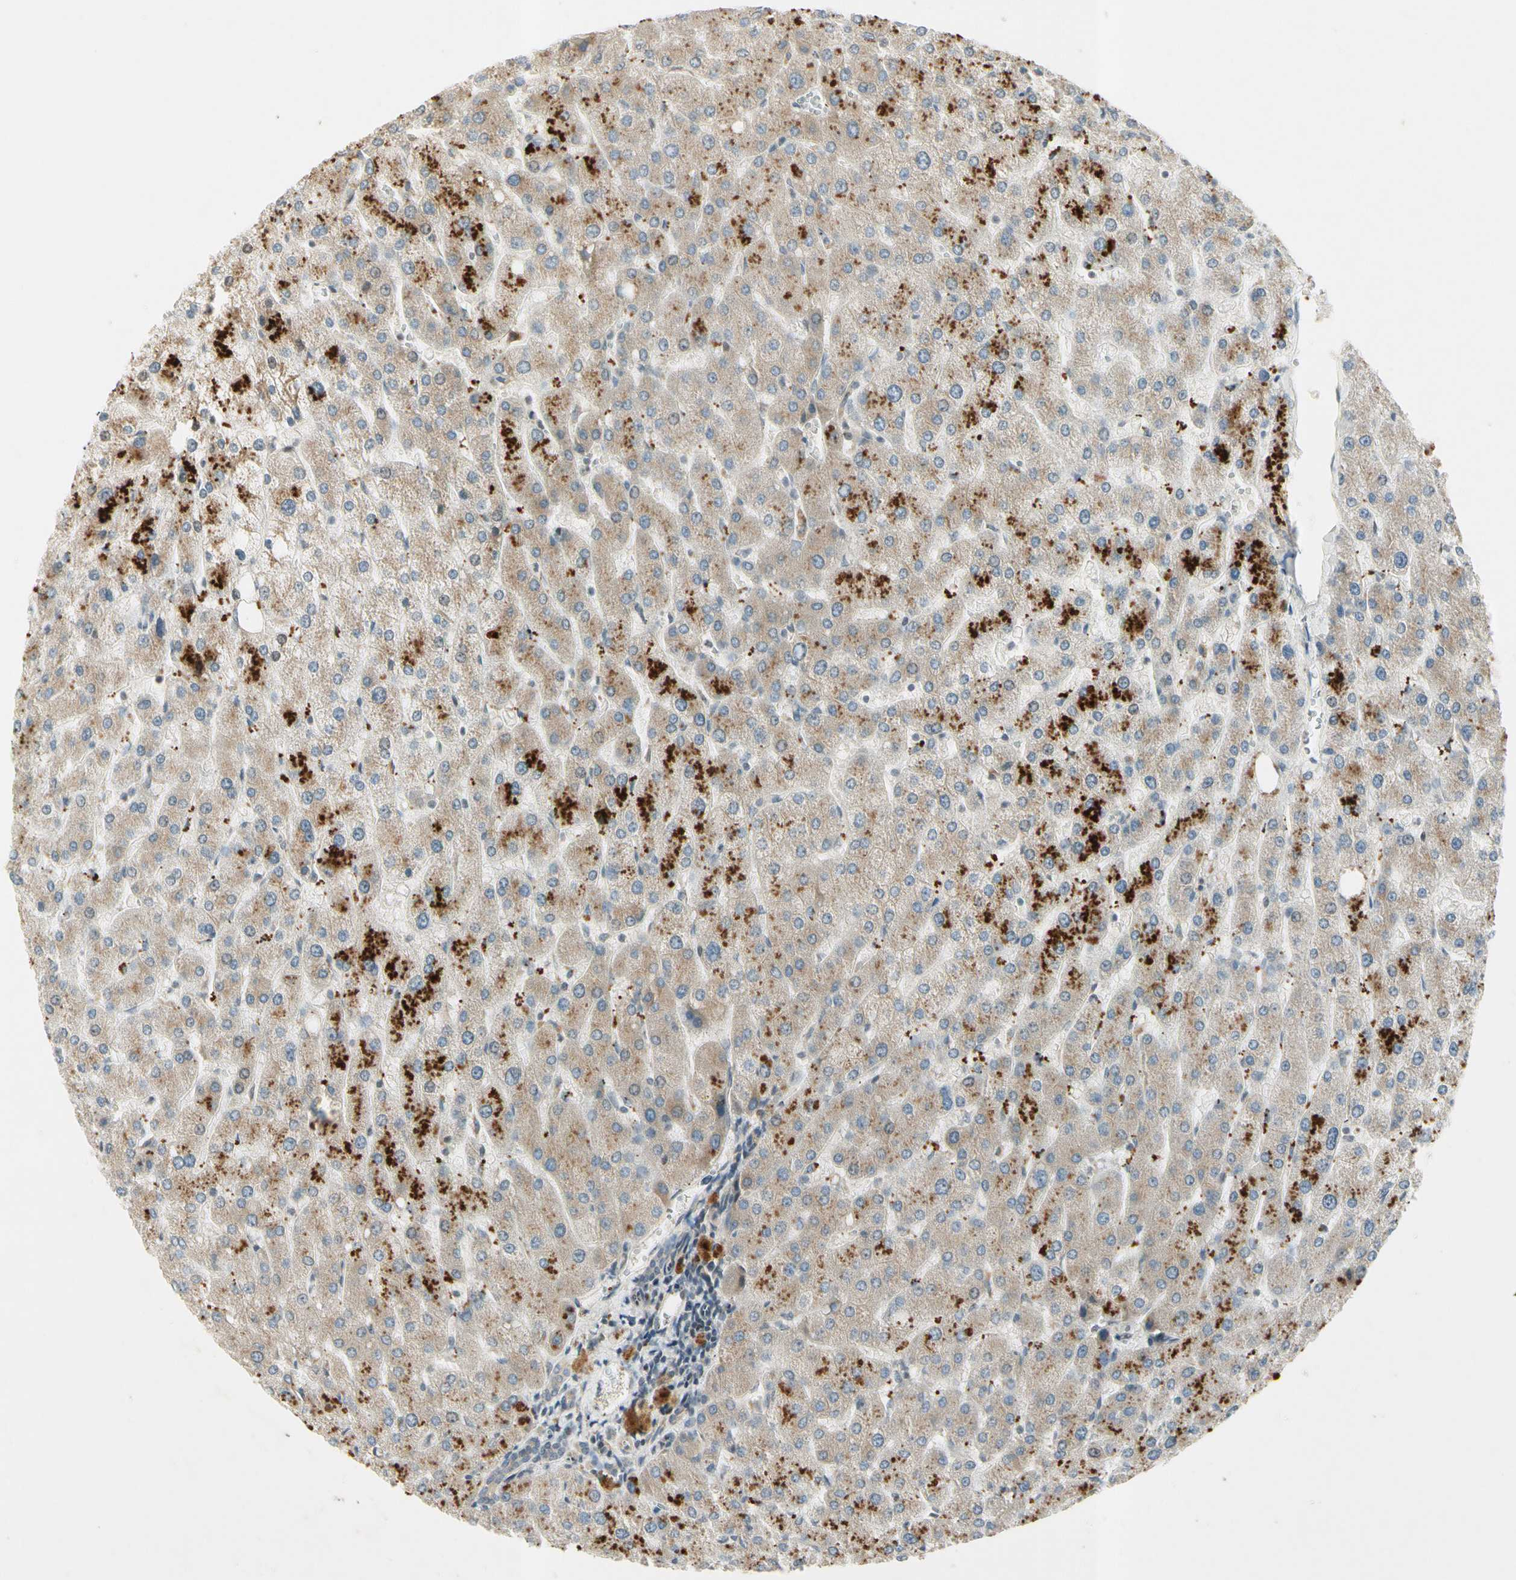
{"staining": {"intensity": "negative", "quantity": "none", "location": "none"}, "tissue": "liver", "cell_type": "Cholangiocytes", "image_type": "normal", "snomed": [{"axis": "morphology", "description": "Normal tissue, NOS"}, {"axis": "topography", "description": "Liver"}], "caption": "Histopathology image shows no protein staining in cholangiocytes of unremarkable liver. Brightfield microscopy of immunohistochemistry stained with DAB (3,3'-diaminobenzidine) (brown) and hematoxylin (blue), captured at high magnification.", "gene": "ICAM5", "patient": {"sex": "male", "age": 55}}